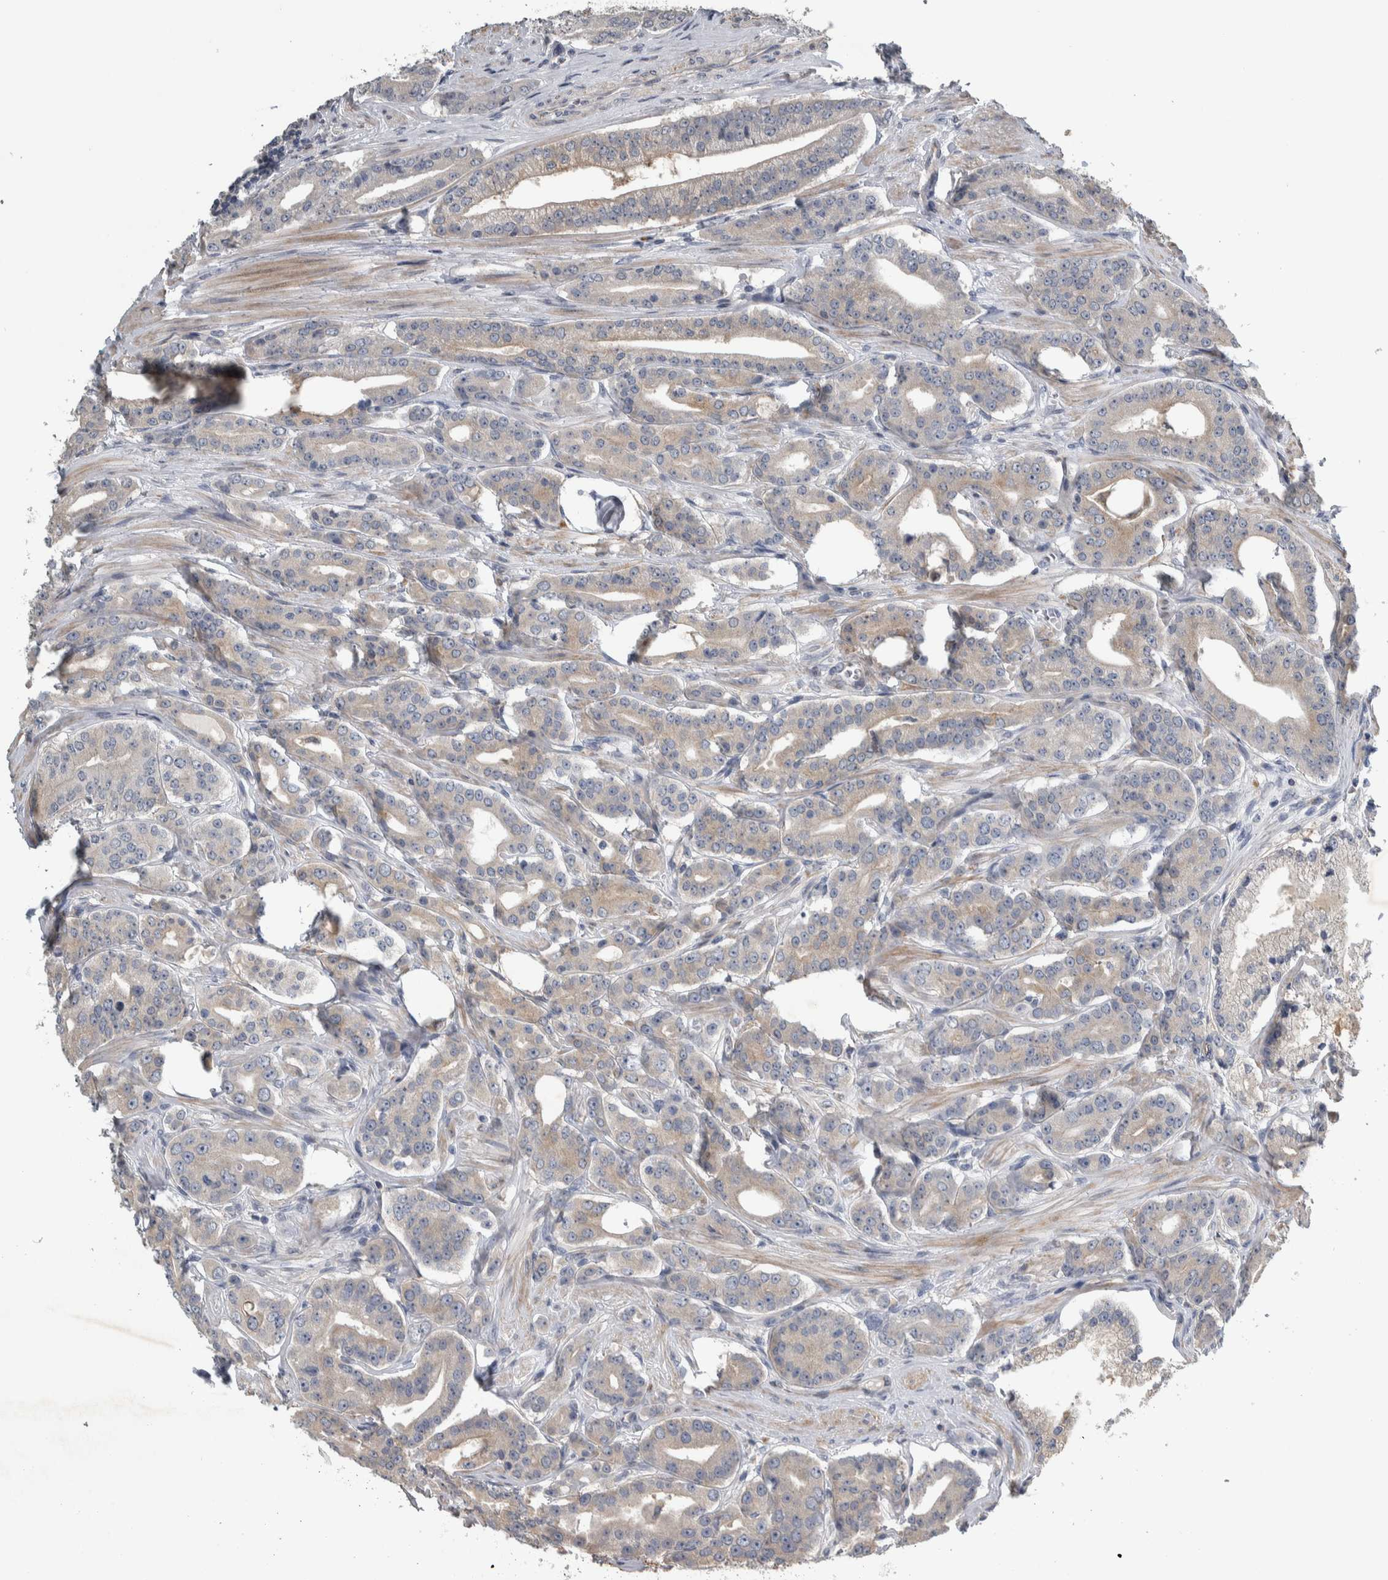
{"staining": {"intensity": "weak", "quantity": "25%-75%", "location": "cytoplasmic/membranous"}, "tissue": "prostate cancer", "cell_type": "Tumor cells", "image_type": "cancer", "snomed": [{"axis": "morphology", "description": "Adenocarcinoma, High grade"}, {"axis": "topography", "description": "Prostate"}], "caption": "Prostate cancer was stained to show a protein in brown. There is low levels of weak cytoplasmic/membranous staining in approximately 25%-75% of tumor cells.", "gene": "NT5C2", "patient": {"sex": "male", "age": 71}}